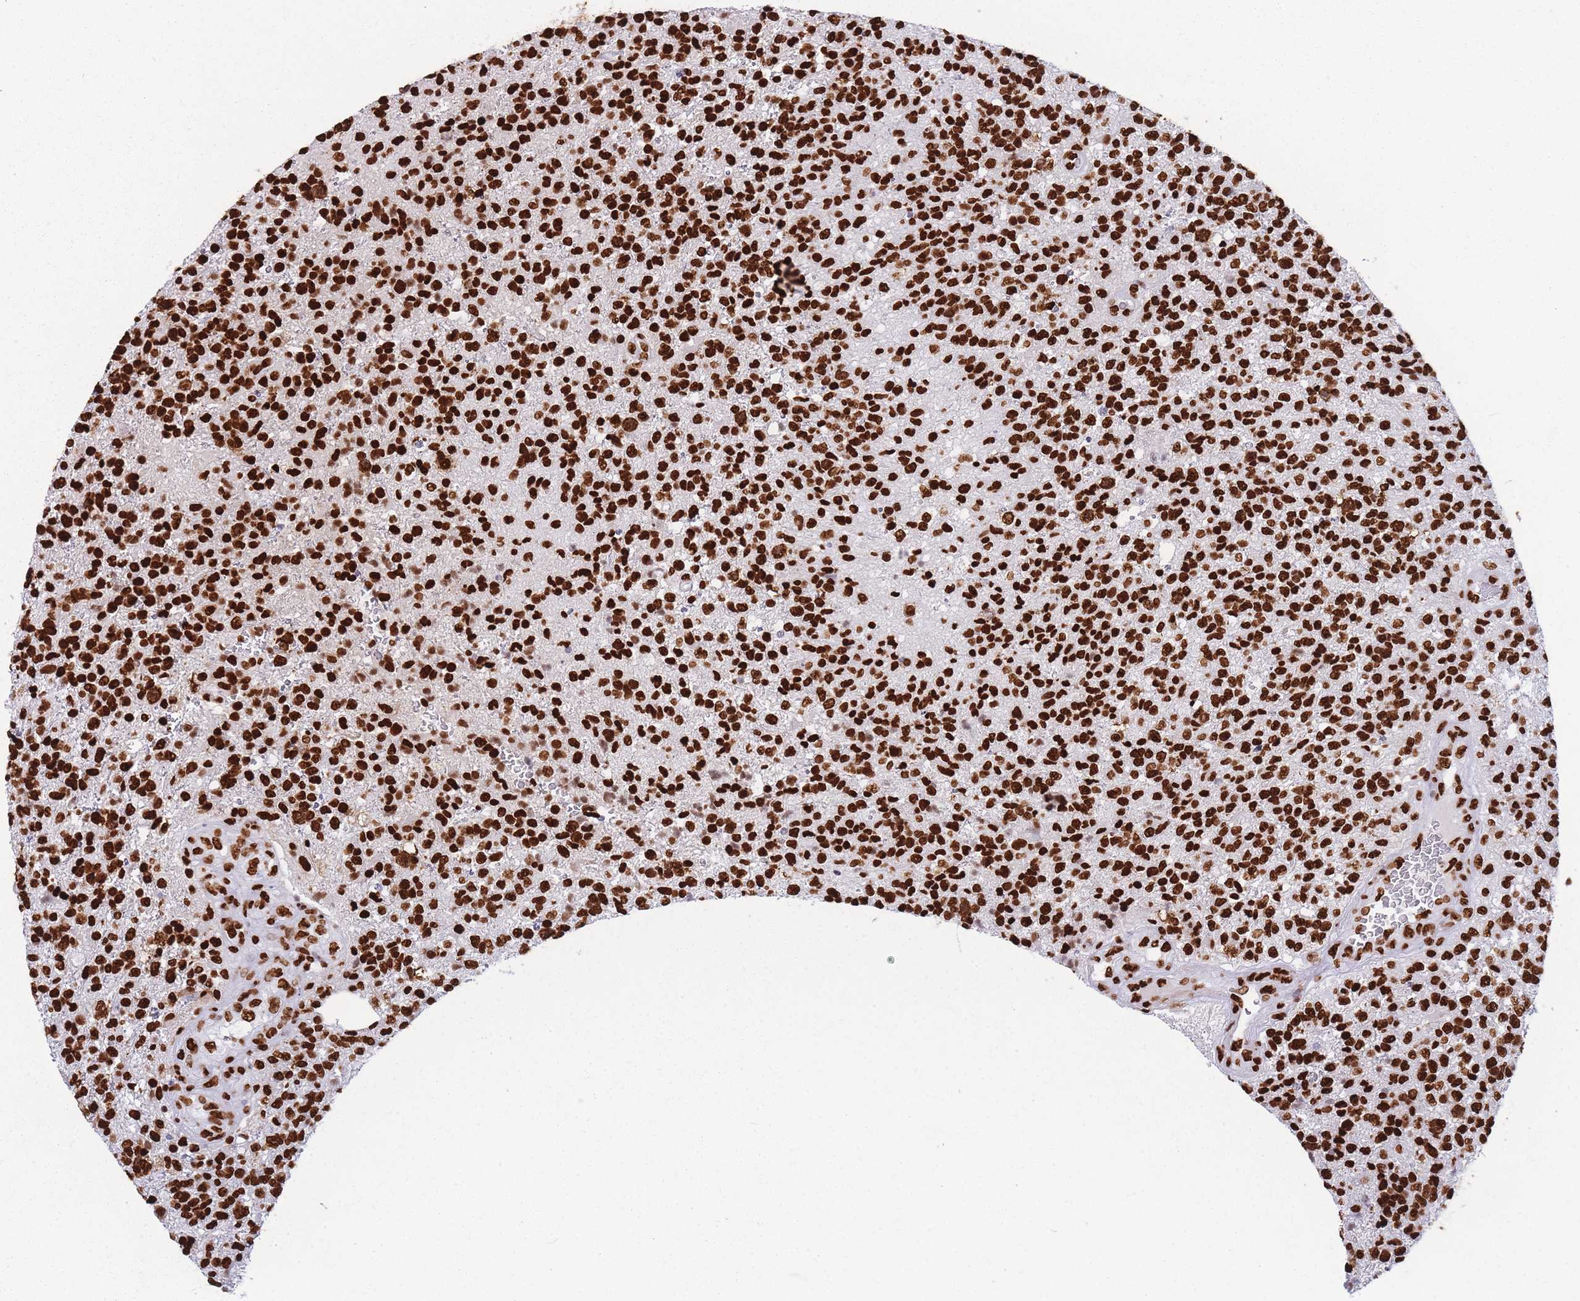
{"staining": {"intensity": "strong", "quantity": ">75%", "location": "nuclear"}, "tissue": "glioma", "cell_type": "Tumor cells", "image_type": "cancer", "snomed": [{"axis": "morphology", "description": "Glioma, malignant, High grade"}, {"axis": "topography", "description": "Brain"}], "caption": "Immunohistochemical staining of human glioma displays high levels of strong nuclear protein staining in about >75% of tumor cells.", "gene": "HNRNPUL1", "patient": {"sex": "male", "age": 56}}